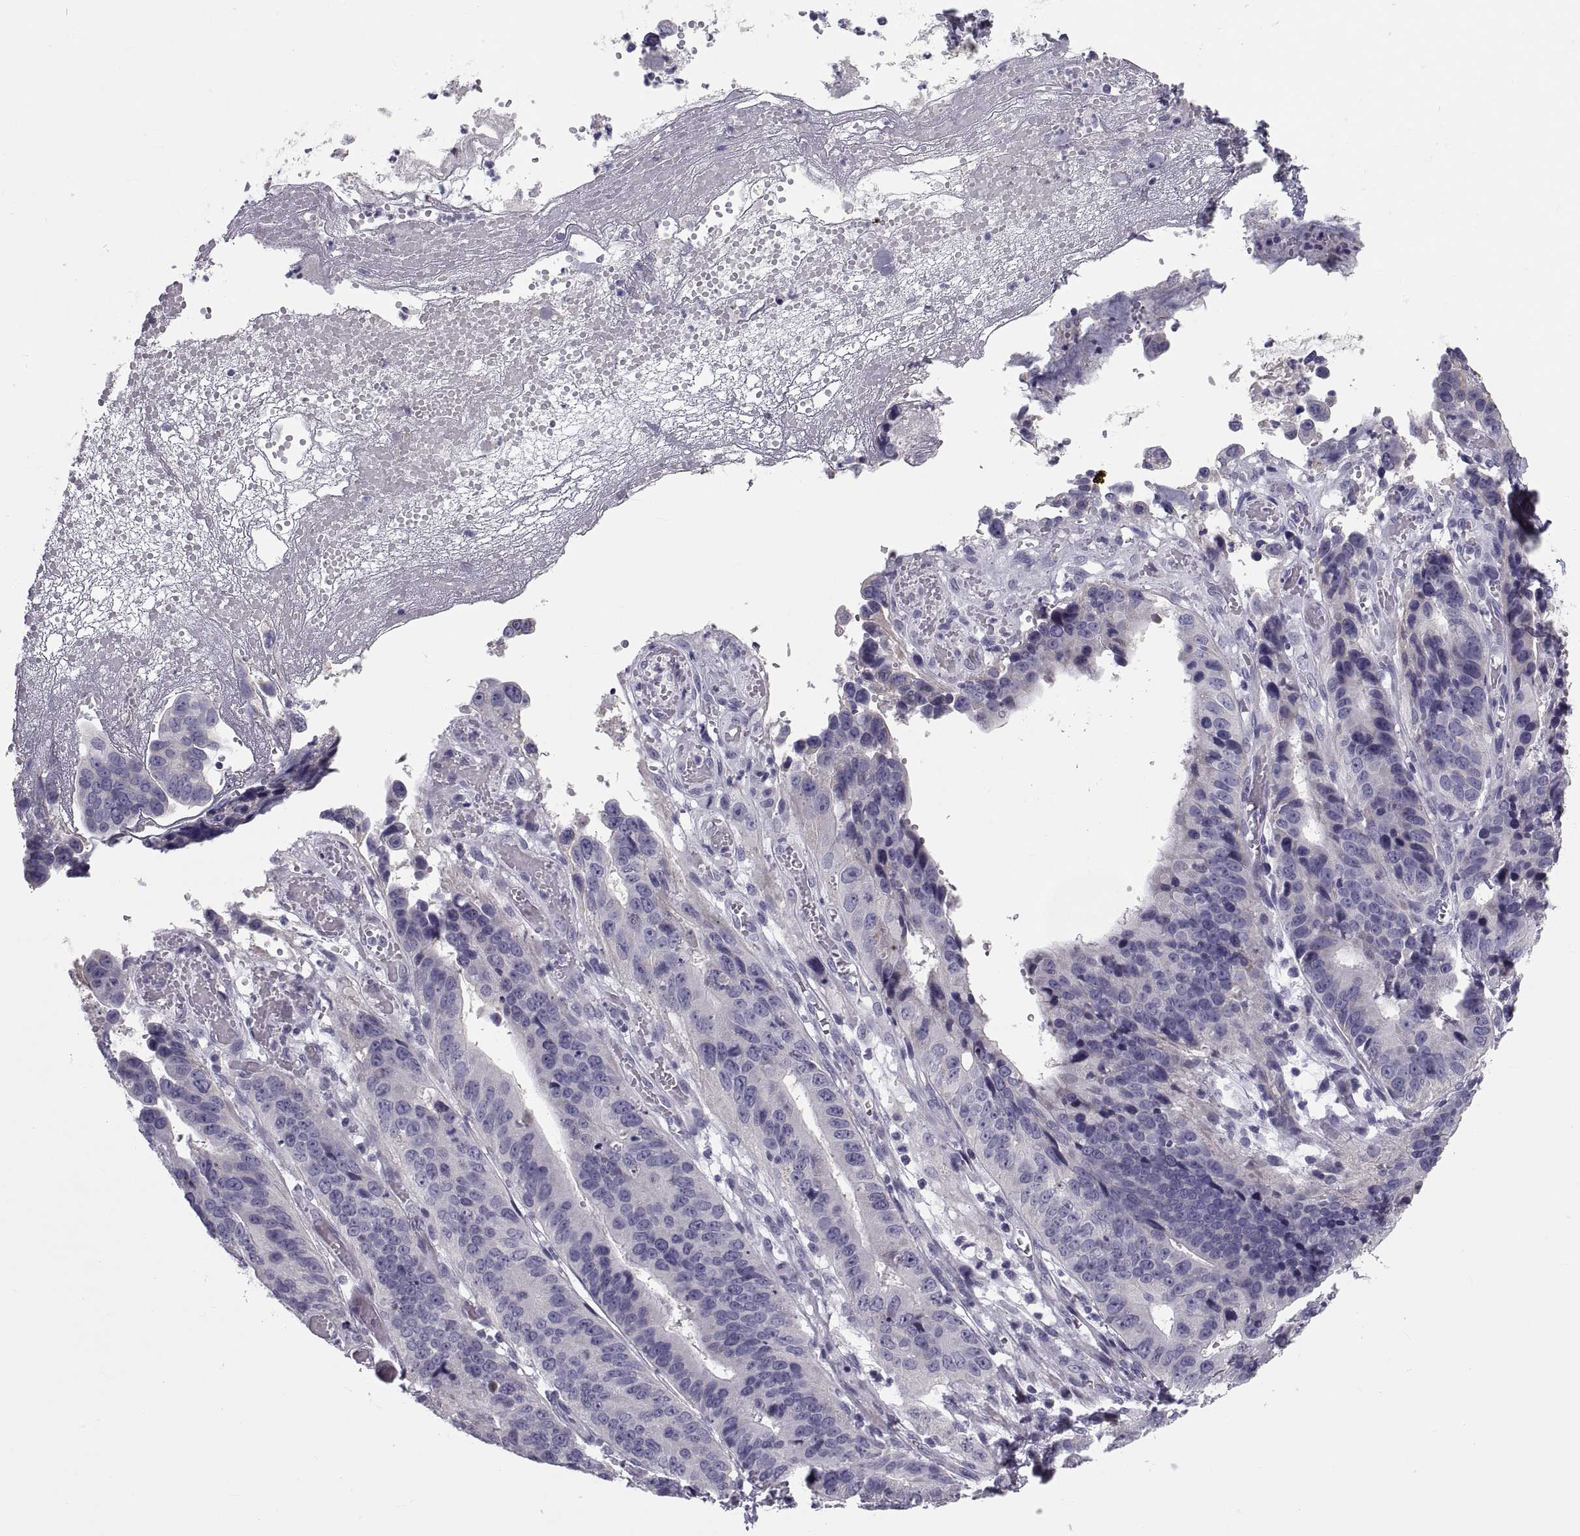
{"staining": {"intensity": "negative", "quantity": "none", "location": "none"}, "tissue": "stomach cancer", "cell_type": "Tumor cells", "image_type": "cancer", "snomed": [{"axis": "morphology", "description": "Adenocarcinoma, NOS"}, {"axis": "topography", "description": "Stomach"}], "caption": "Immunohistochemical staining of human stomach cancer demonstrates no significant positivity in tumor cells.", "gene": "PDZRN4", "patient": {"sex": "male", "age": 84}}